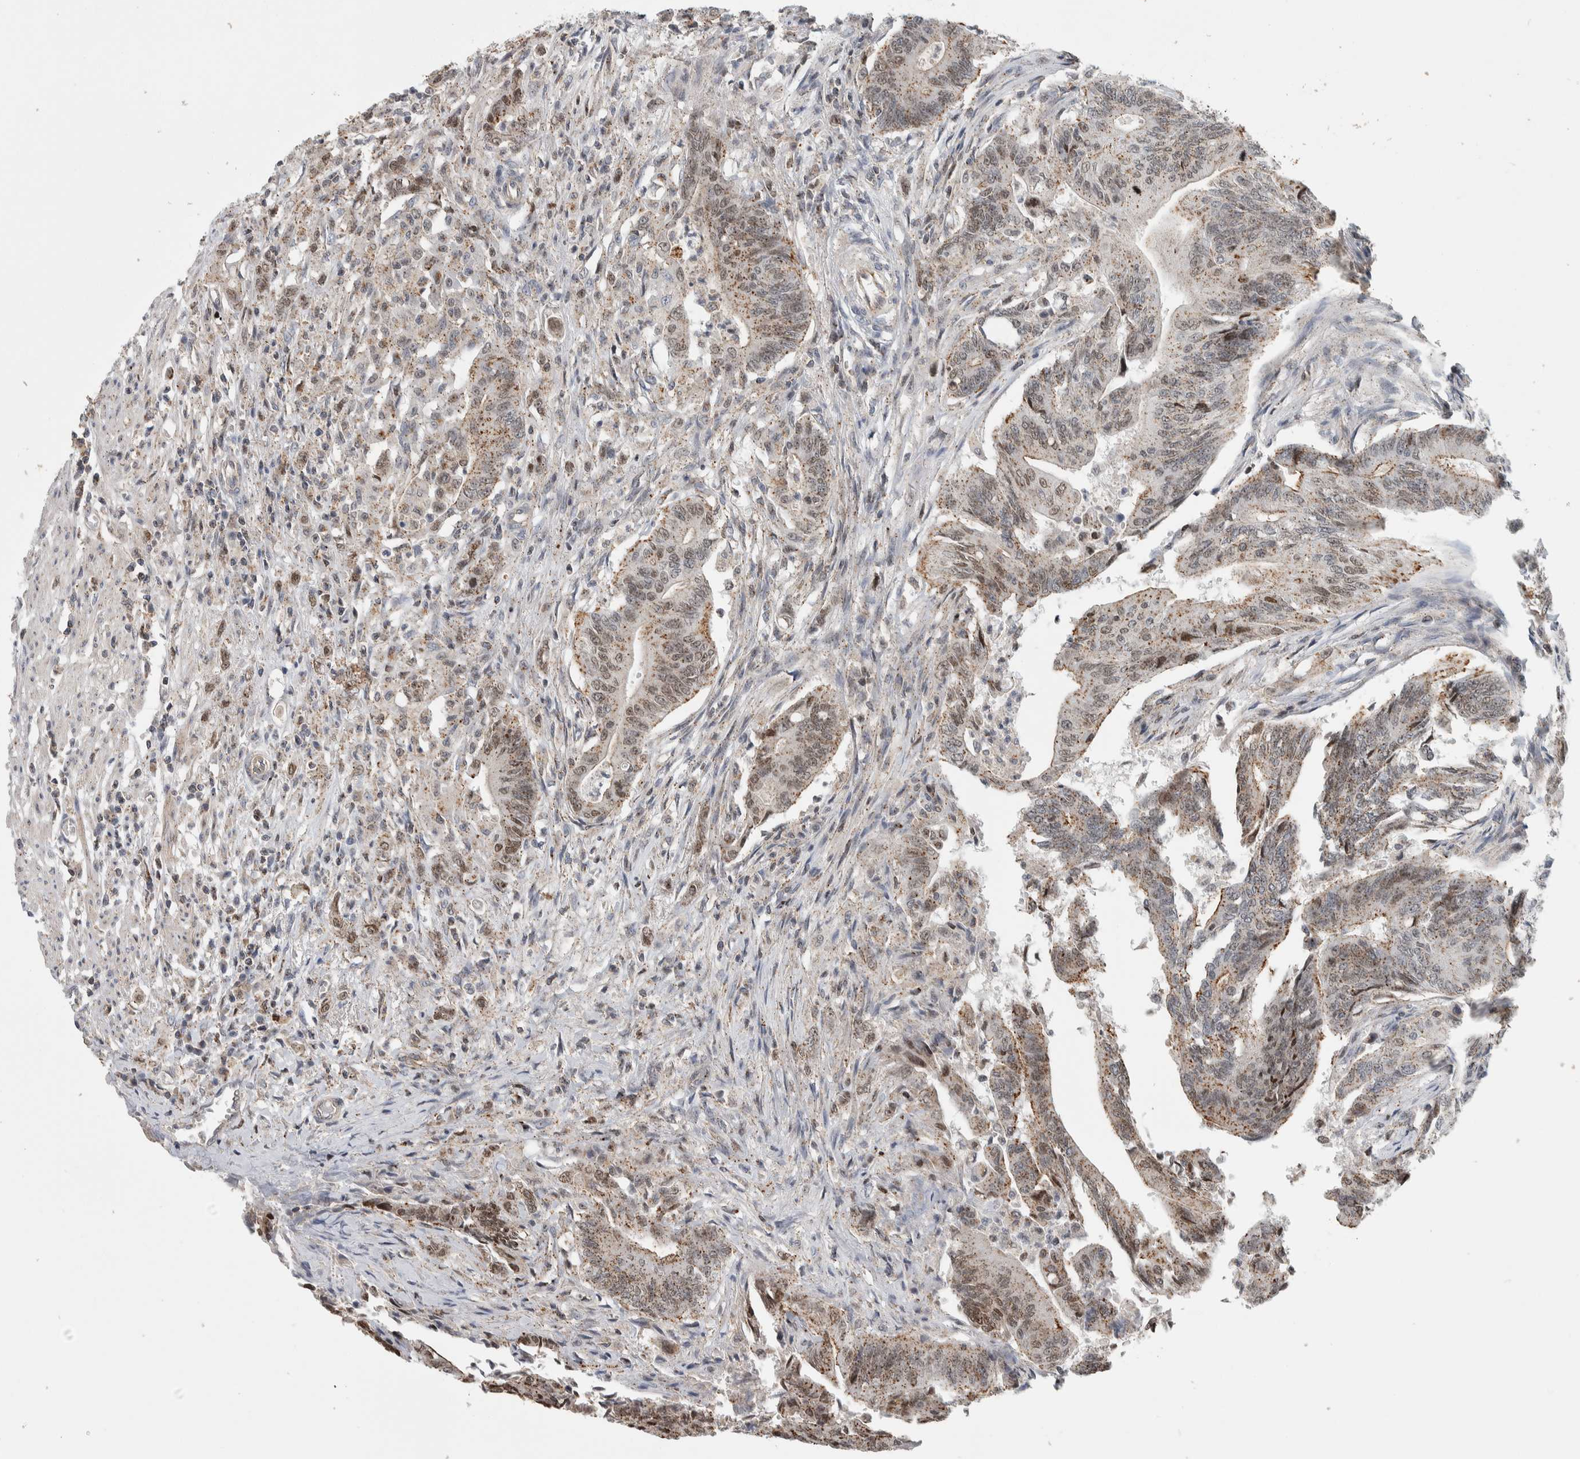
{"staining": {"intensity": "weak", "quantity": ">75%", "location": "cytoplasmic/membranous"}, "tissue": "colorectal cancer", "cell_type": "Tumor cells", "image_type": "cancer", "snomed": [{"axis": "morphology", "description": "Adenoma, NOS"}, {"axis": "morphology", "description": "Adenocarcinoma, NOS"}, {"axis": "topography", "description": "Colon"}], "caption": "The histopathology image reveals immunohistochemical staining of colorectal cancer. There is weak cytoplasmic/membranous expression is seen in approximately >75% of tumor cells. Ihc stains the protein of interest in brown and the nuclei are stained blue.", "gene": "MSL1", "patient": {"sex": "male", "age": 79}}